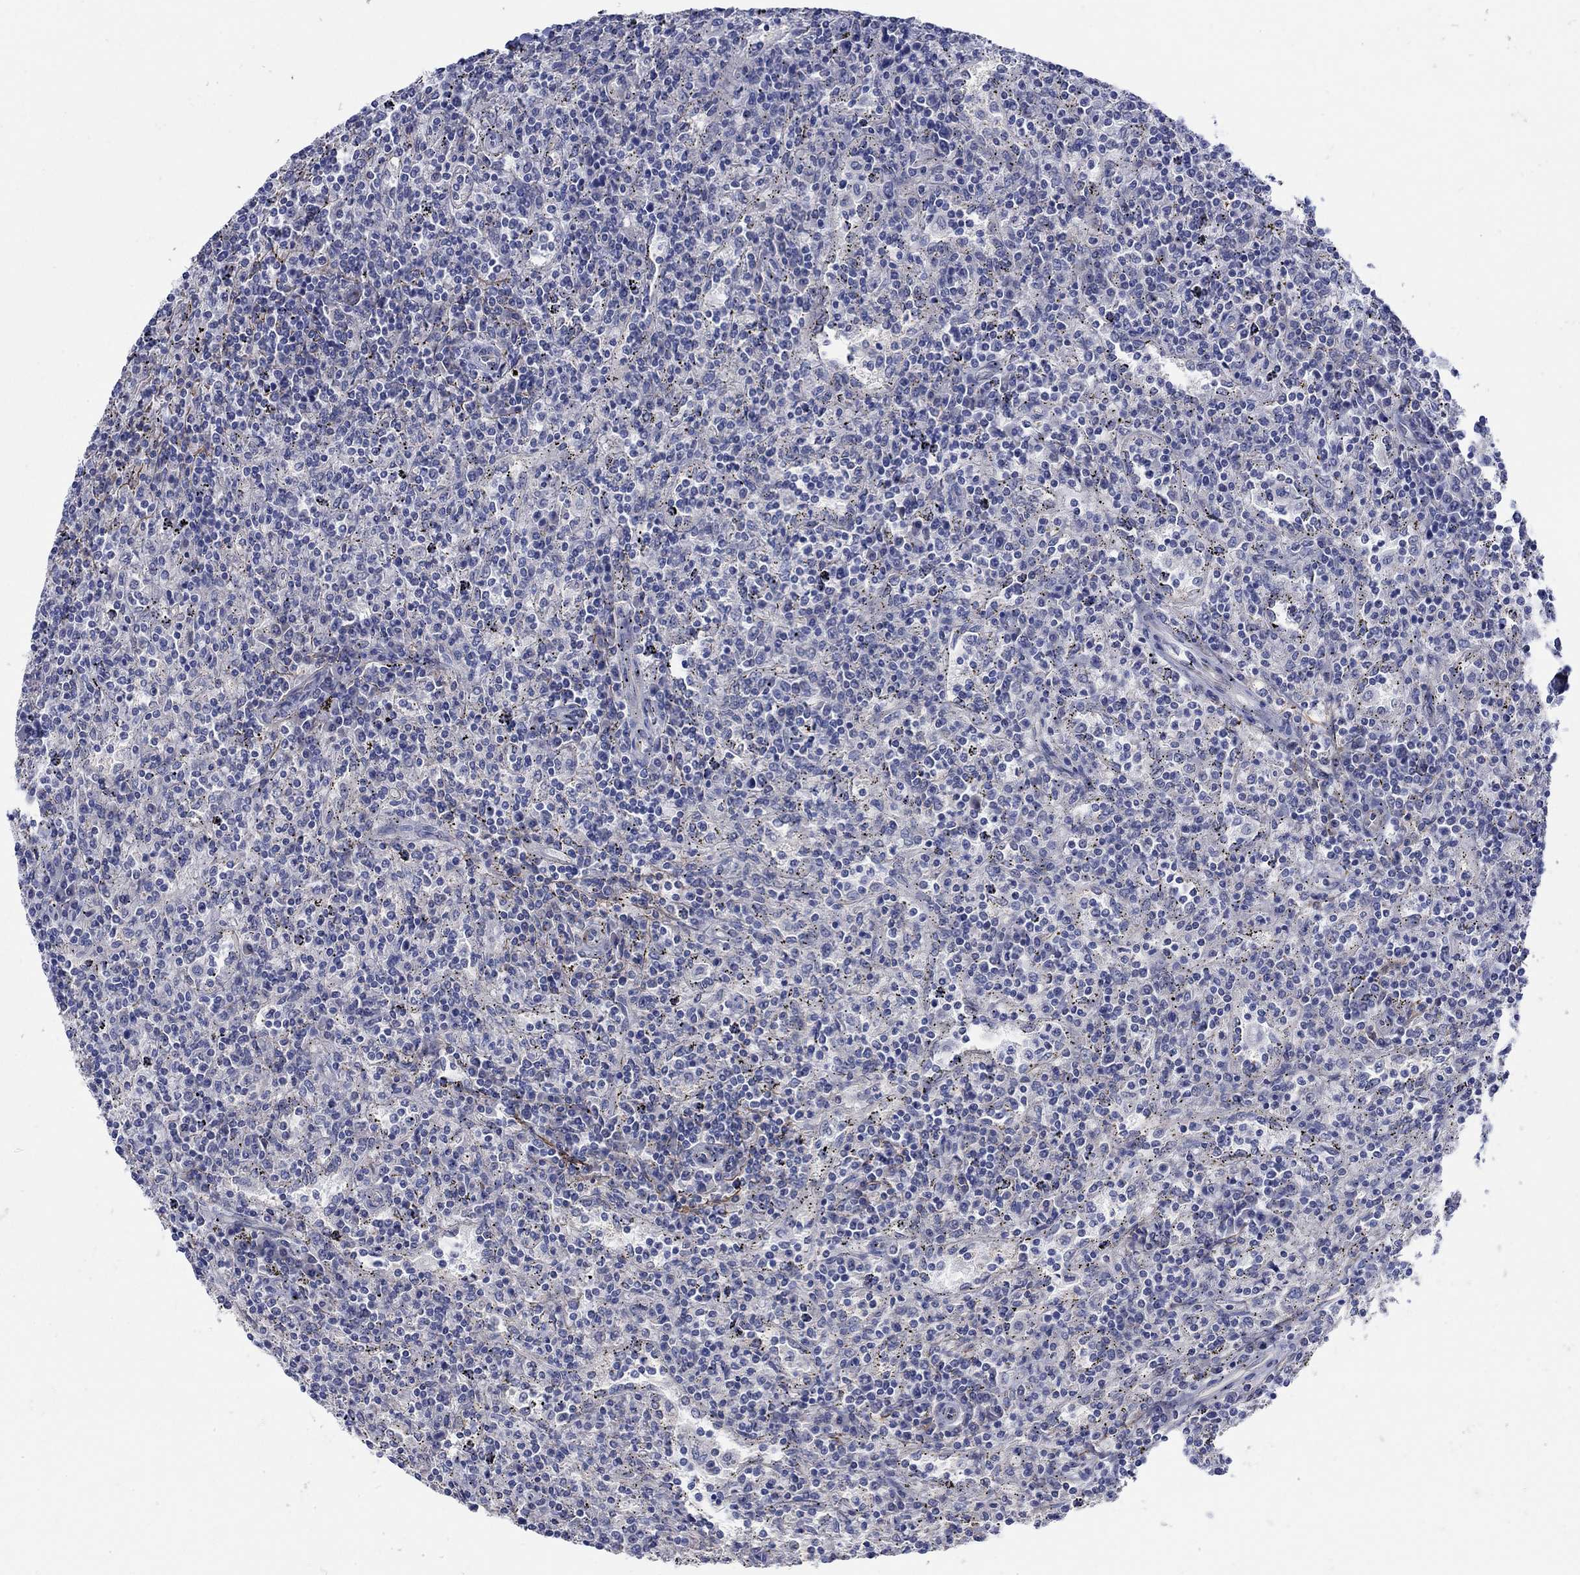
{"staining": {"intensity": "negative", "quantity": "none", "location": "none"}, "tissue": "lymphoma", "cell_type": "Tumor cells", "image_type": "cancer", "snomed": [{"axis": "morphology", "description": "Malignant lymphoma, non-Hodgkin's type, Low grade"}, {"axis": "topography", "description": "Lymph node"}], "caption": "Immunohistochemical staining of lymphoma shows no significant staining in tumor cells. (Stains: DAB (3,3'-diaminobenzidine) immunohistochemistry (IHC) with hematoxylin counter stain, Microscopy: brightfield microscopy at high magnification).", "gene": "SCN7A", "patient": {"sex": "male", "age": 52}}